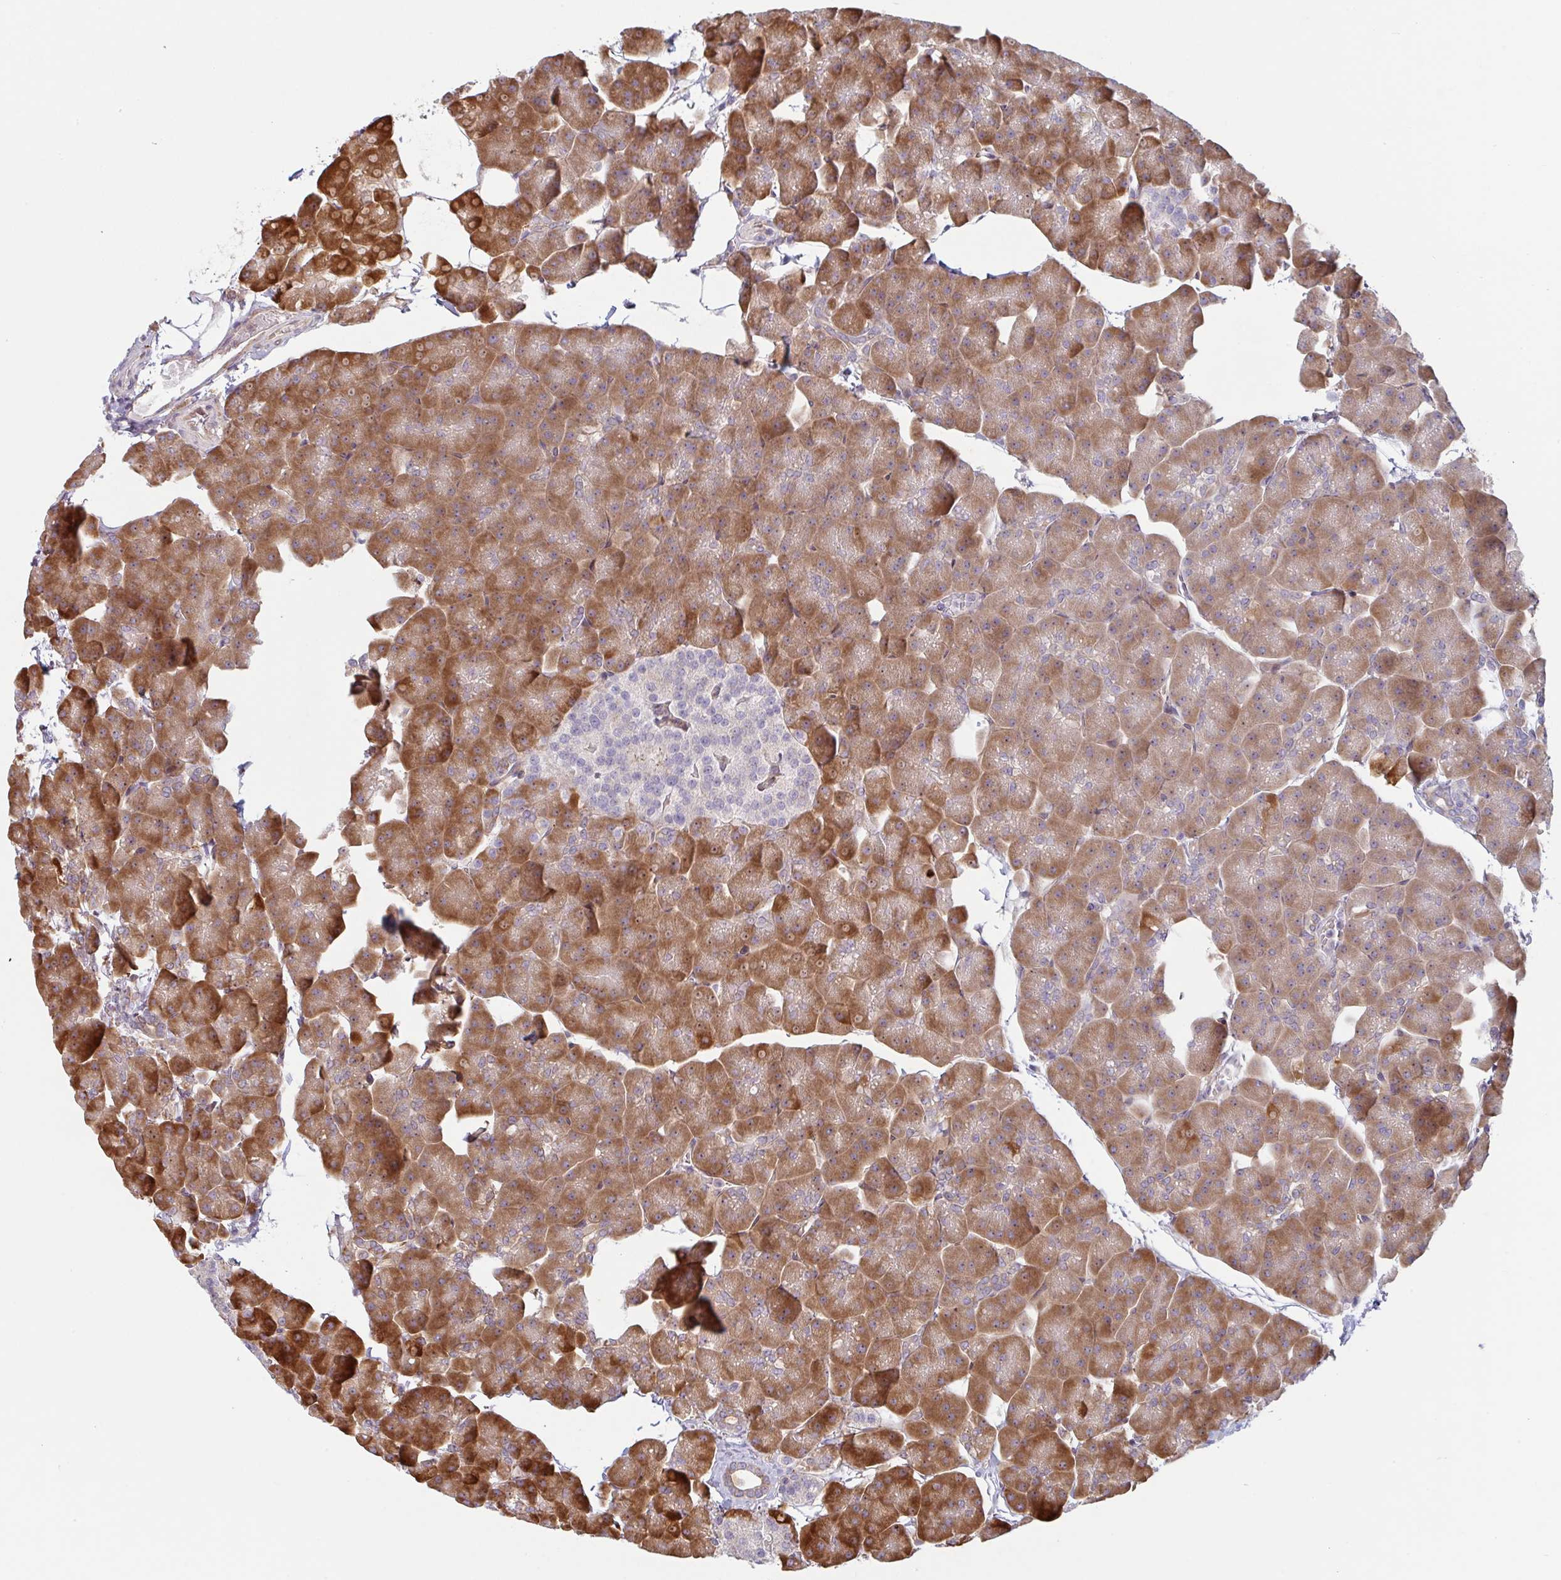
{"staining": {"intensity": "strong", "quantity": ">75%", "location": "cytoplasmic/membranous"}, "tissue": "pancreas", "cell_type": "Exocrine glandular cells", "image_type": "normal", "snomed": [{"axis": "morphology", "description": "Normal tissue, NOS"}, {"axis": "topography", "description": "Pancreas"}], "caption": "Normal pancreas reveals strong cytoplasmic/membranous staining in approximately >75% of exocrine glandular cells, visualized by immunohistochemistry.", "gene": "RIT1", "patient": {"sex": "male", "age": 35}}